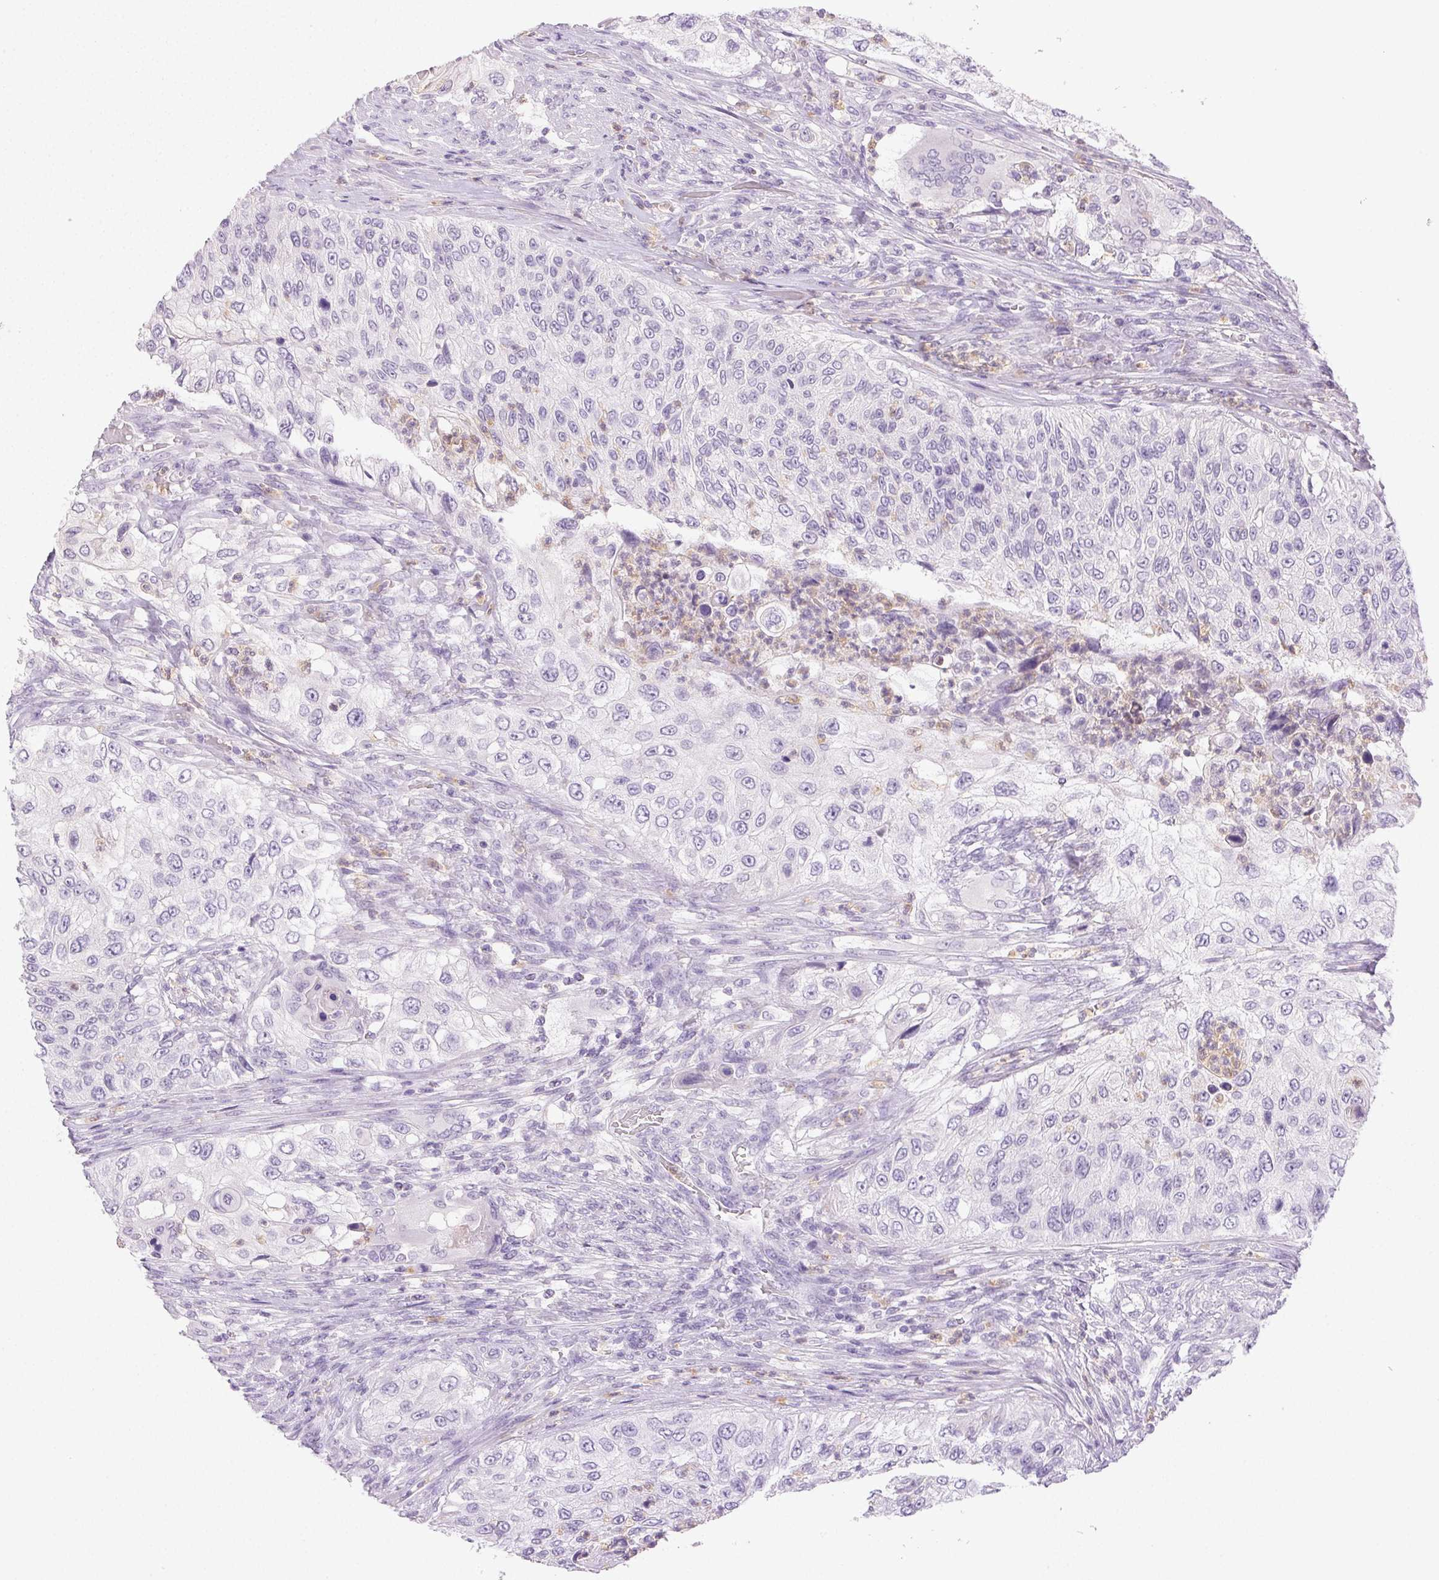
{"staining": {"intensity": "negative", "quantity": "none", "location": "none"}, "tissue": "urothelial cancer", "cell_type": "Tumor cells", "image_type": "cancer", "snomed": [{"axis": "morphology", "description": "Urothelial carcinoma, High grade"}, {"axis": "topography", "description": "Urinary bladder"}], "caption": "High magnification brightfield microscopy of urothelial cancer stained with DAB (brown) and counterstained with hematoxylin (blue): tumor cells show no significant staining.", "gene": "EMX2", "patient": {"sex": "female", "age": 60}}